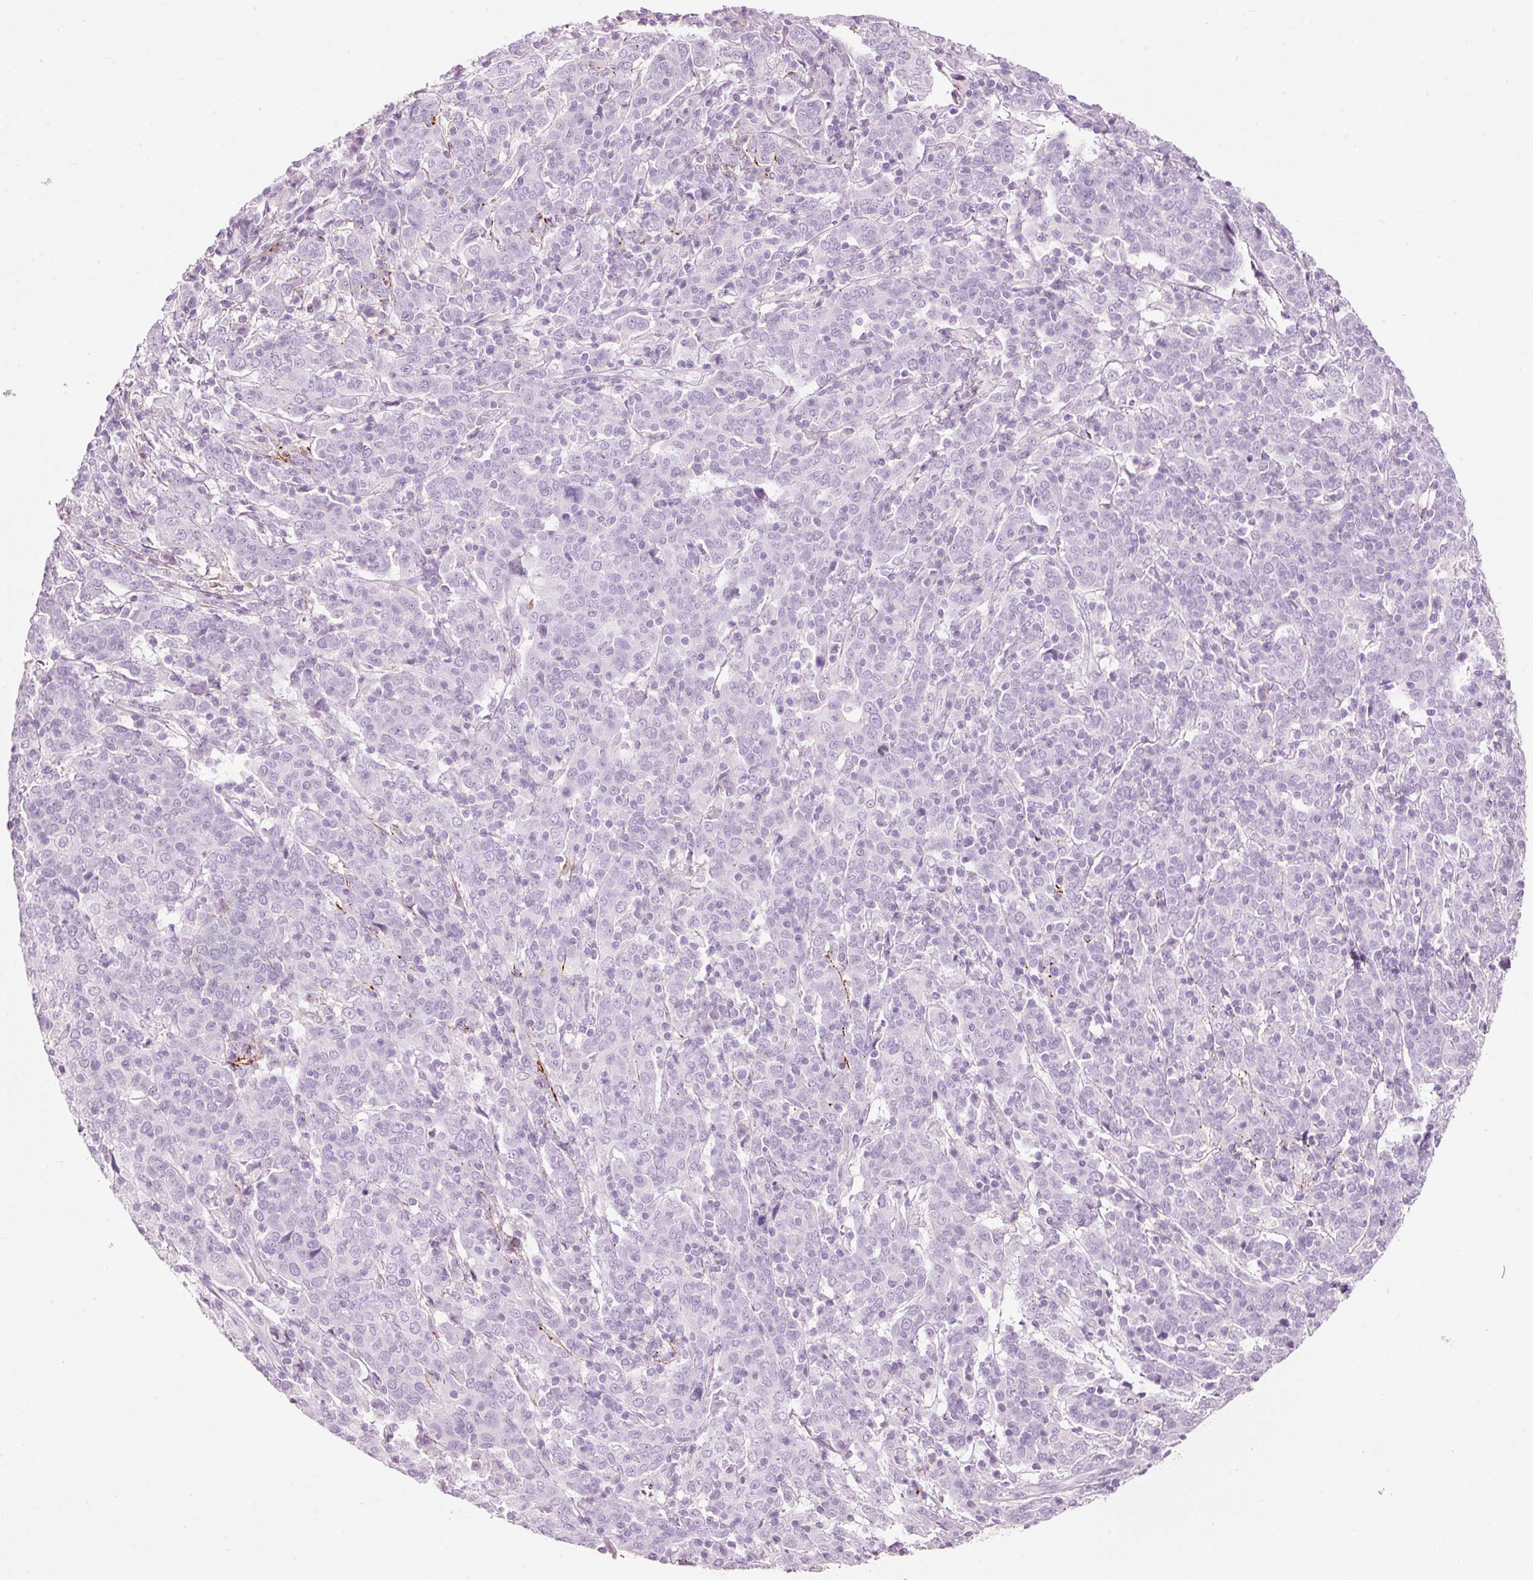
{"staining": {"intensity": "negative", "quantity": "none", "location": "none"}, "tissue": "cervical cancer", "cell_type": "Tumor cells", "image_type": "cancer", "snomed": [{"axis": "morphology", "description": "Squamous cell carcinoma, NOS"}, {"axis": "topography", "description": "Cervix"}], "caption": "Immunohistochemical staining of human cervical cancer (squamous cell carcinoma) demonstrates no significant positivity in tumor cells.", "gene": "MFAP4", "patient": {"sex": "female", "age": 67}}